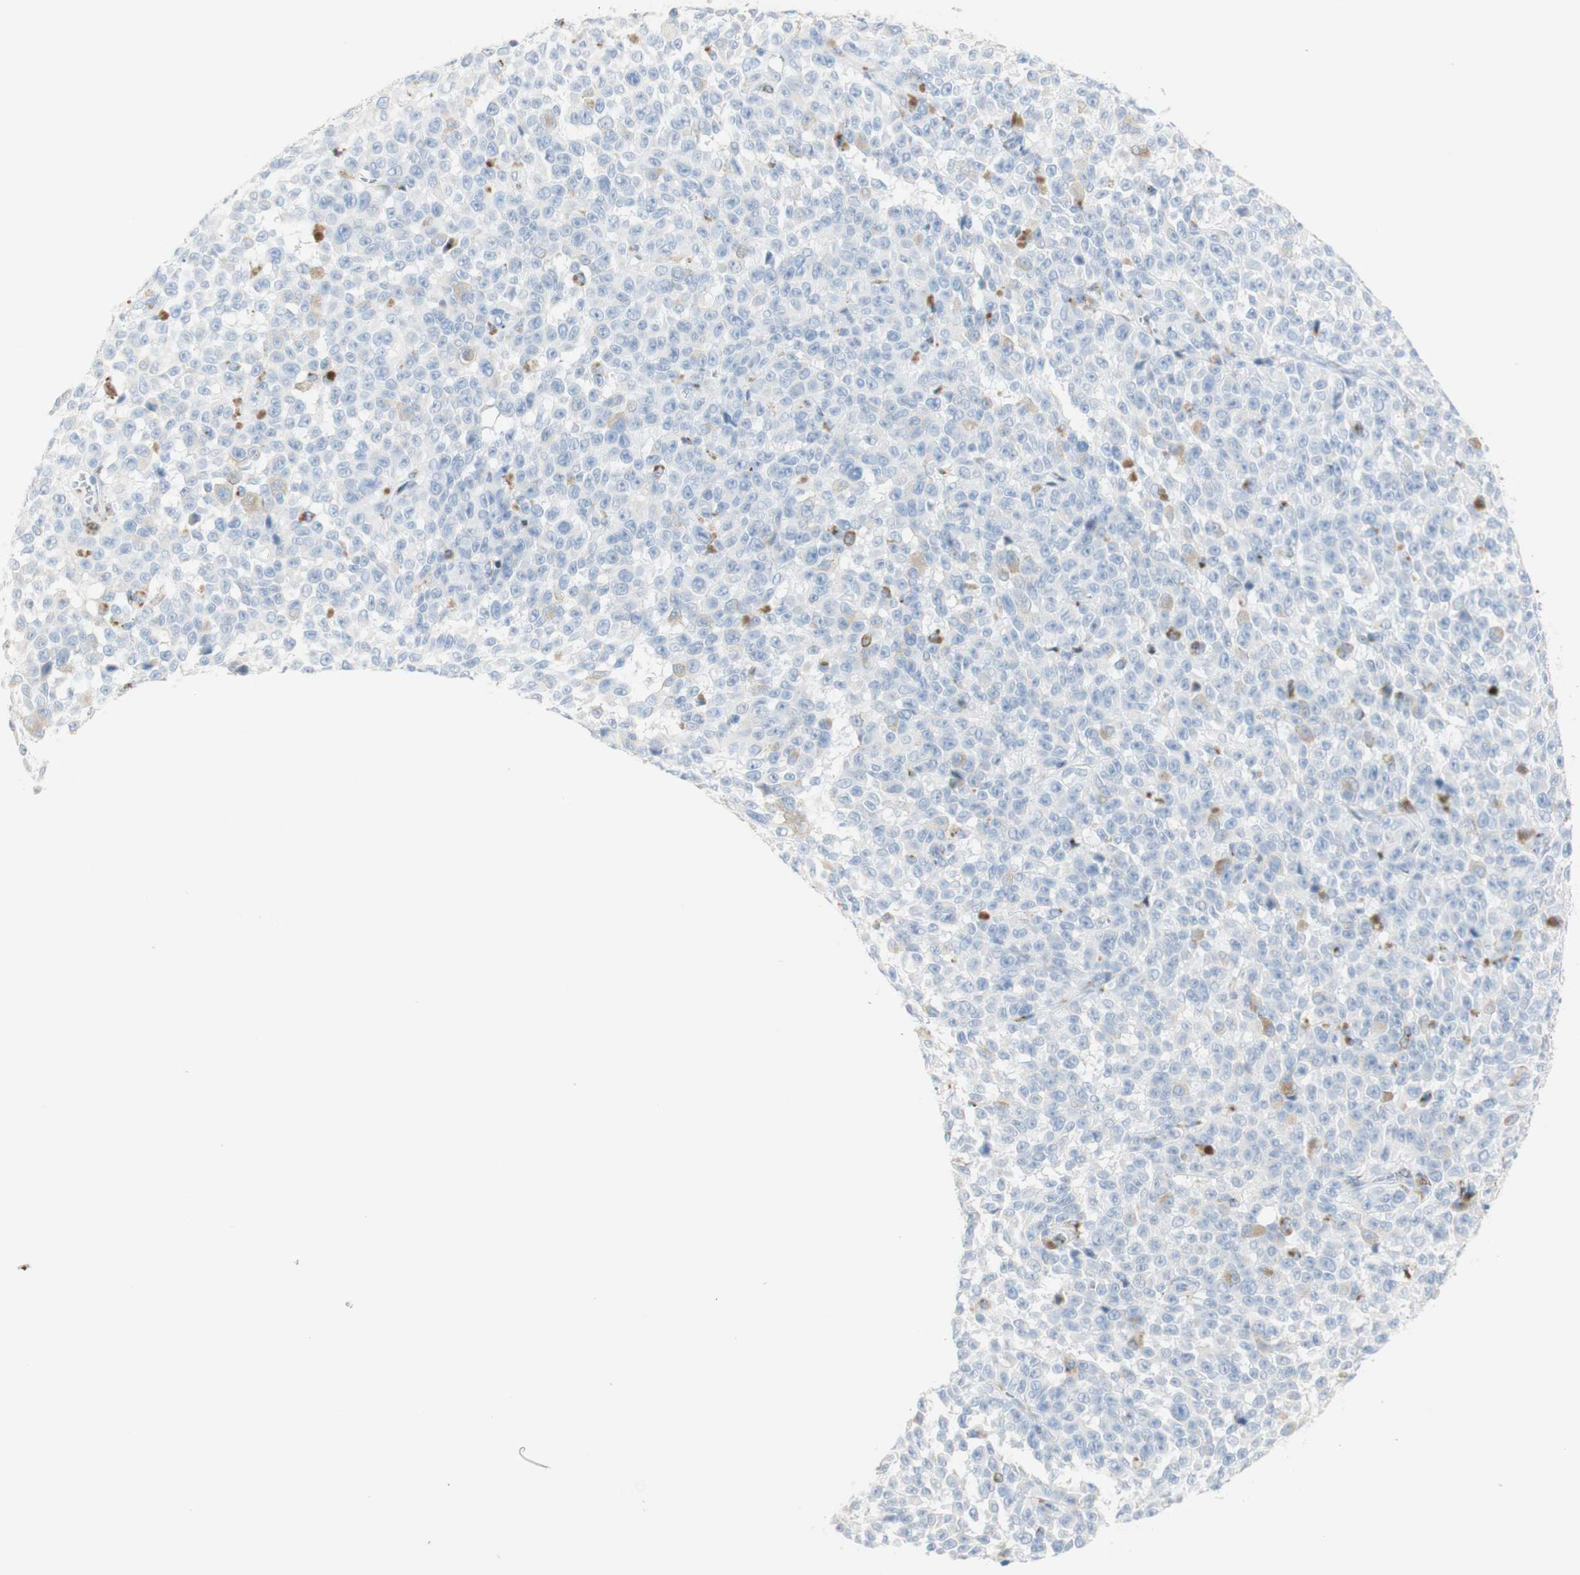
{"staining": {"intensity": "negative", "quantity": "none", "location": "none"}, "tissue": "melanoma", "cell_type": "Tumor cells", "image_type": "cancer", "snomed": [{"axis": "morphology", "description": "Malignant melanoma, NOS"}, {"axis": "topography", "description": "Skin"}], "caption": "Immunohistochemistry (IHC) of melanoma exhibits no staining in tumor cells.", "gene": "MANEA", "patient": {"sex": "female", "age": 82}}